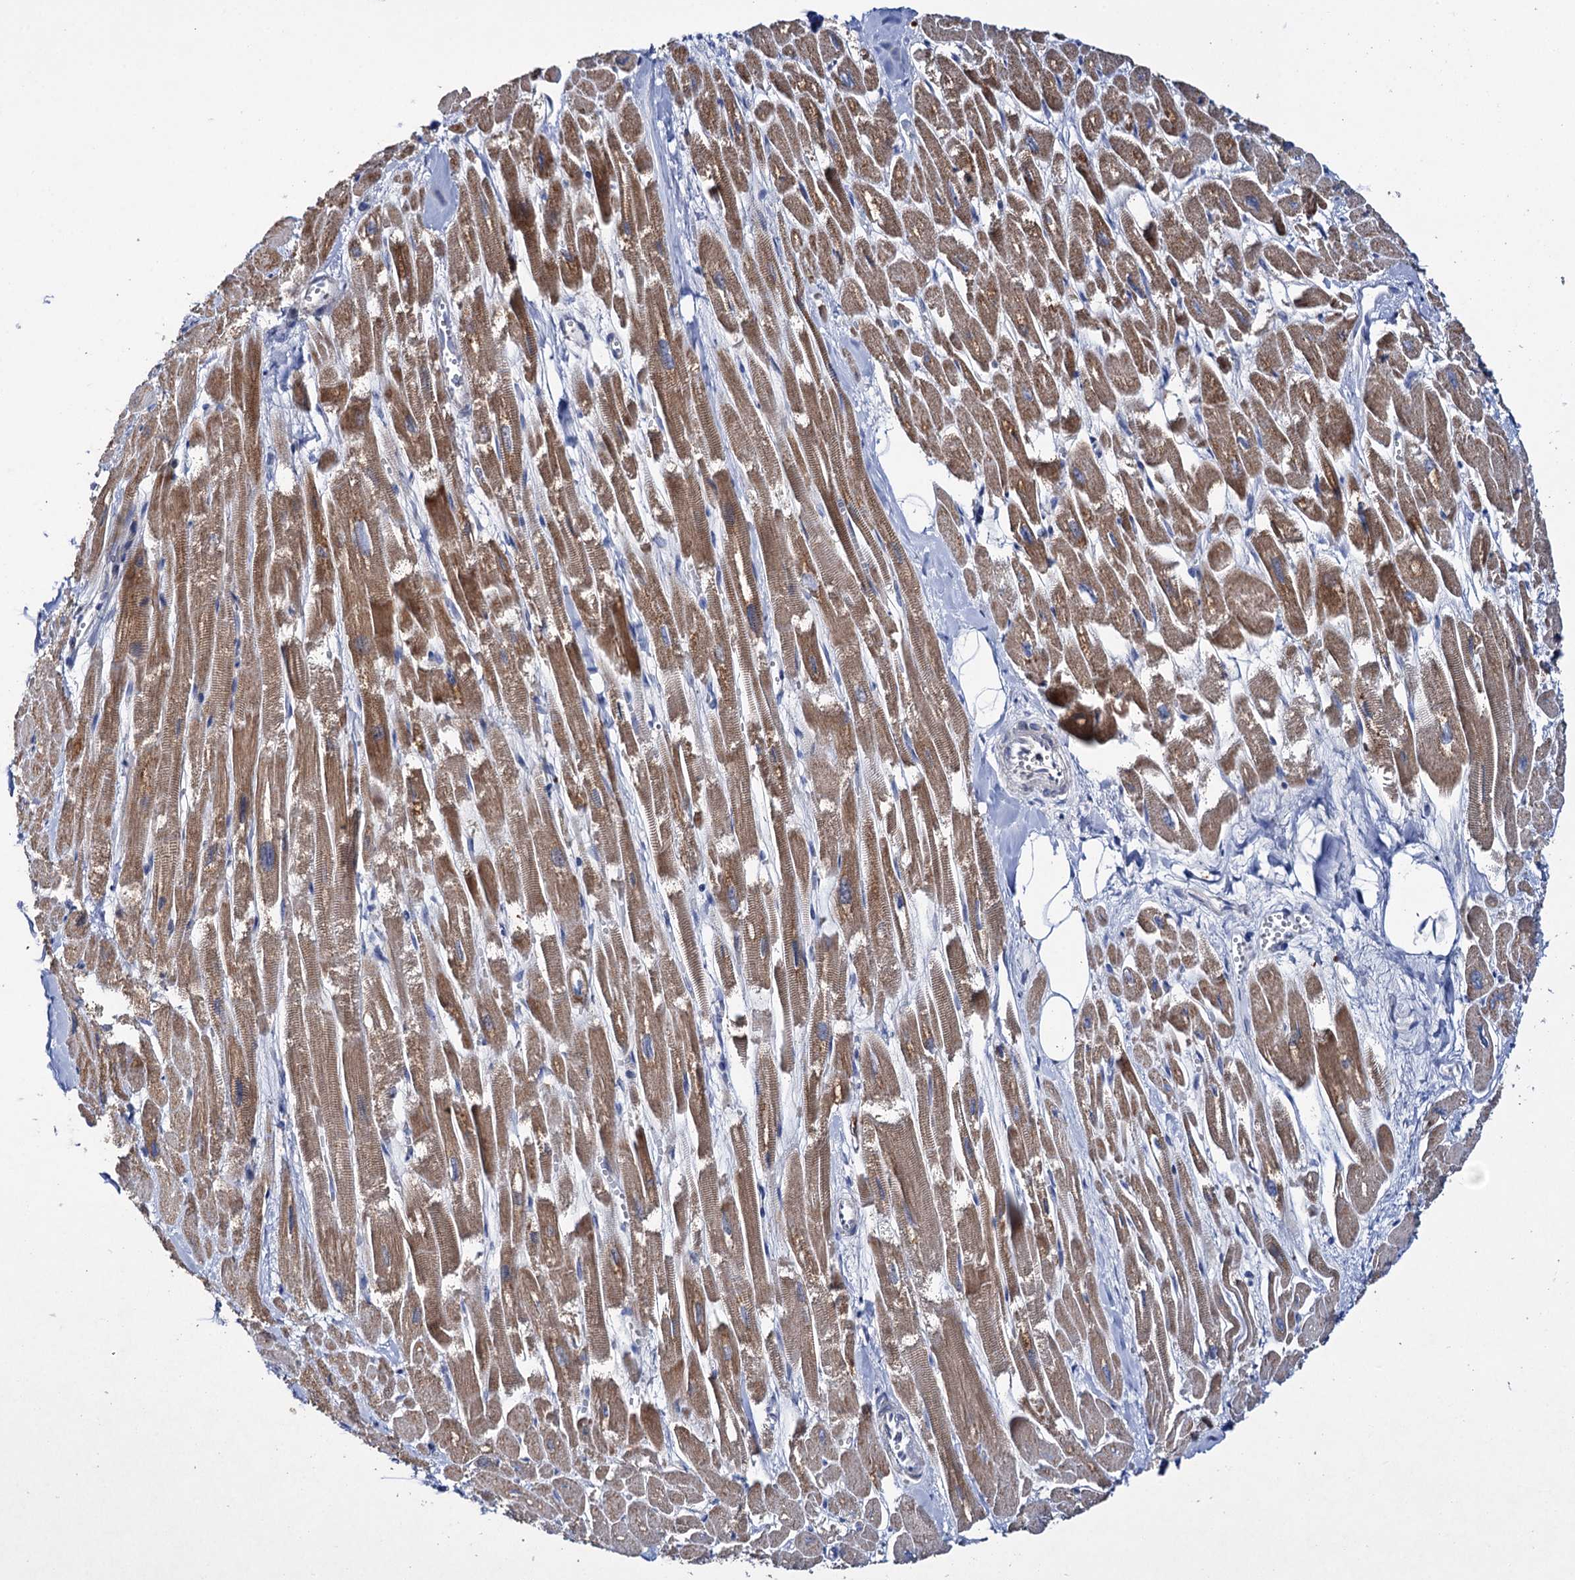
{"staining": {"intensity": "strong", "quantity": ">75%", "location": "cytoplasmic/membranous"}, "tissue": "heart muscle", "cell_type": "Cardiomyocytes", "image_type": "normal", "snomed": [{"axis": "morphology", "description": "Normal tissue, NOS"}, {"axis": "topography", "description": "Heart"}], "caption": "A high amount of strong cytoplasmic/membranous positivity is identified in approximately >75% of cardiomyocytes in normal heart muscle. The staining was performed using DAB (3,3'-diaminobenzidine) to visualize the protein expression in brown, while the nuclei were stained in blue with hematoxylin (Magnification: 20x).", "gene": "UBASH3B", "patient": {"sex": "male", "age": 54}}